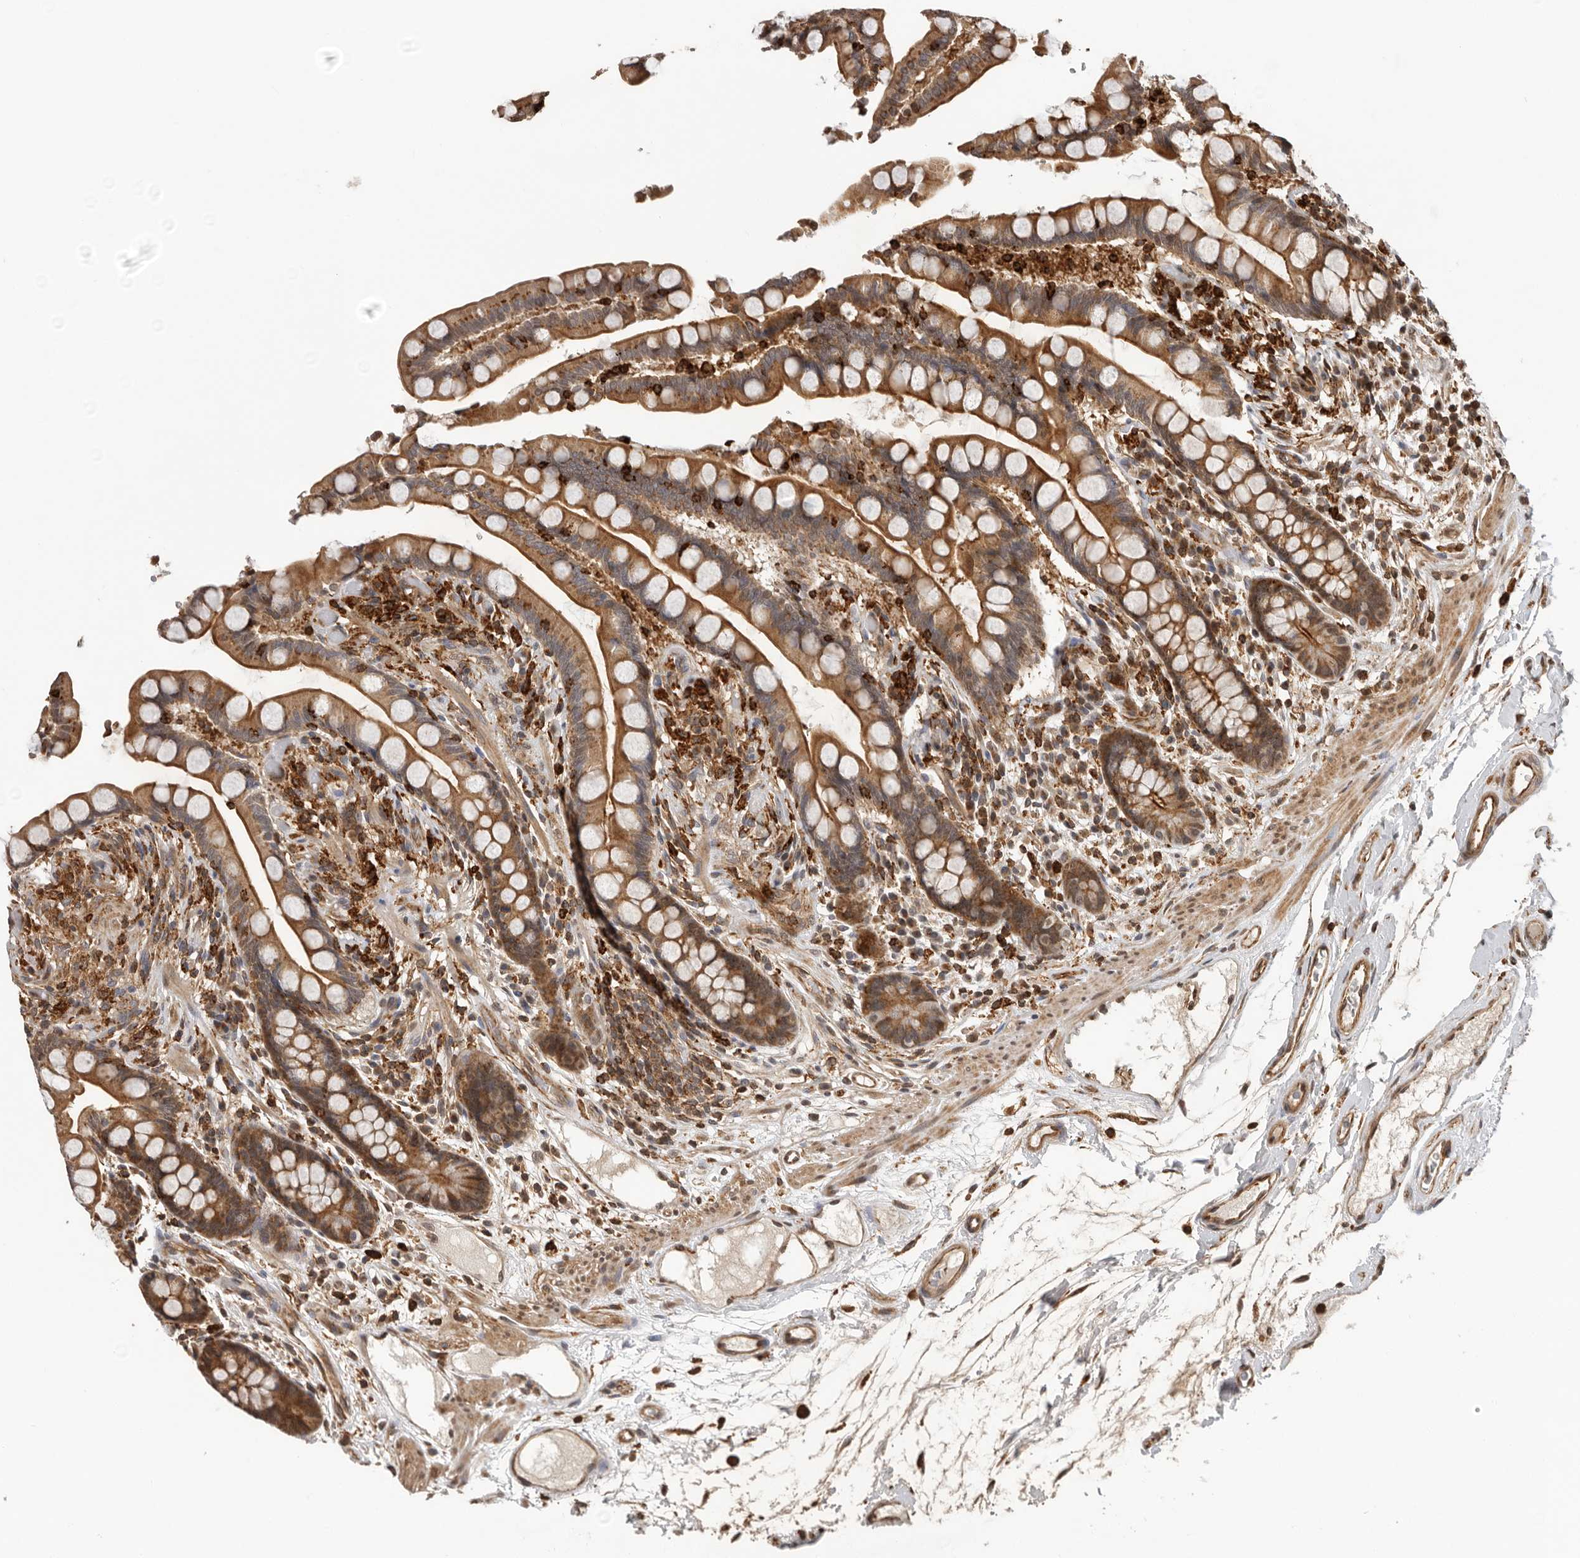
{"staining": {"intensity": "moderate", "quantity": ">75%", "location": "cytoplasmic/membranous"}, "tissue": "colon", "cell_type": "Endothelial cells", "image_type": "normal", "snomed": [{"axis": "morphology", "description": "Normal tissue, NOS"}, {"axis": "topography", "description": "Colon"}], "caption": "The histopathology image reveals staining of unremarkable colon, revealing moderate cytoplasmic/membranous protein staining (brown color) within endothelial cells. The staining was performed using DAB, with brown indicating positive protein expression. Nuclei are stained blue with hematoxylin.", "gene": "RNF157", "patient": {"sex": "male", "age": 73}}